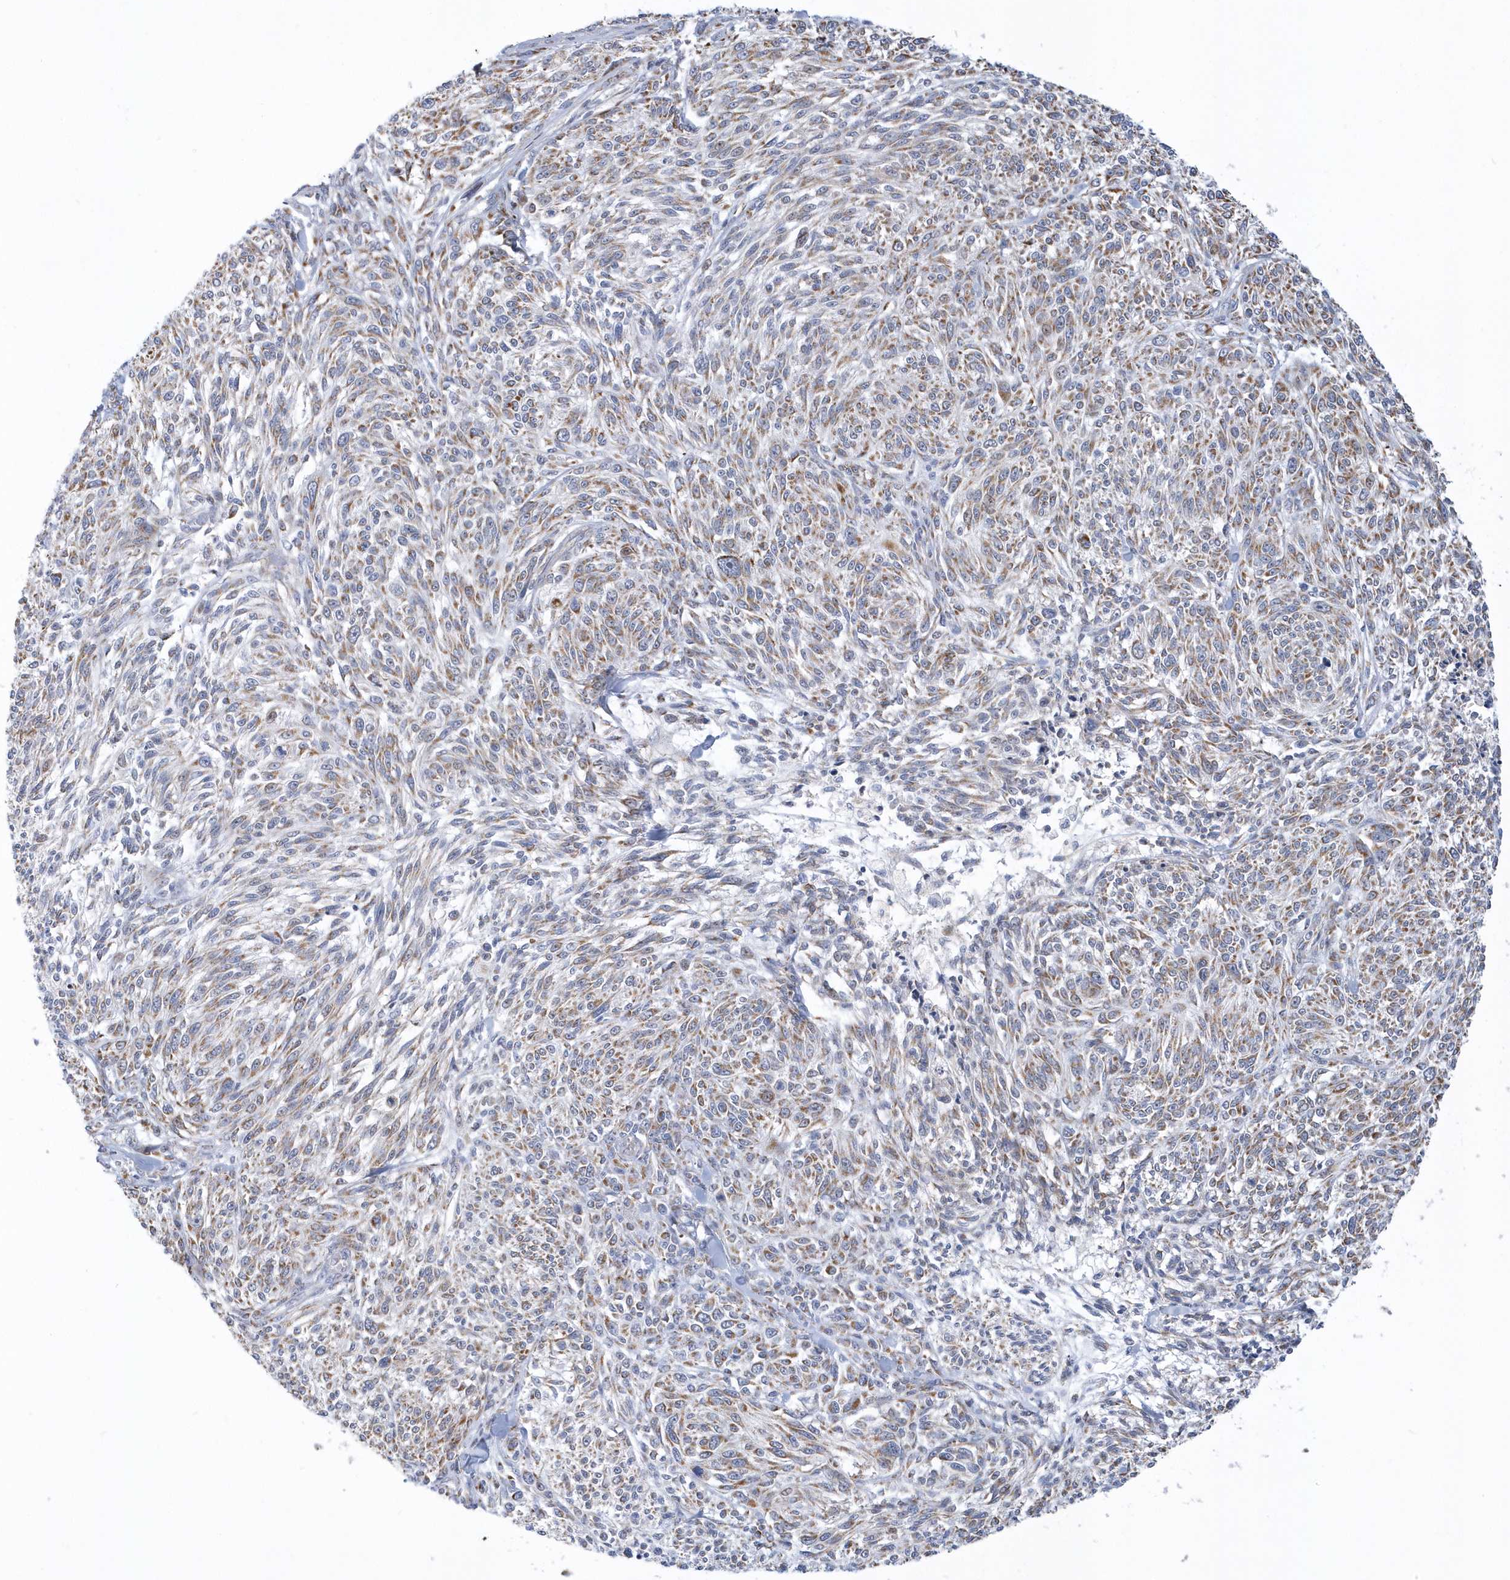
{"staining": {"intensity": "moderate", "quantity": "25%-75%", "location": "cytoplasmic/membranous"}, "tissue": "melanoma", "cell_type": "Tumor cells", "image_type": "cancer", "snomed": [{"axis": "morphology", "description": "Malignant melanoma, NOS"}, {"axis": "topography", "description": "Skin of trunk"}], "caption": "IHC staining of melanoma, which exhibits medium levels of moderate cytoplasmic/membranous staining in approximately 25%-75% of tumor cells indicating moderate cytoplasmic/membranous protein expression. The staining was performed using DAB (brown) for protein detection and nuclei were counterstained in hematoxylin (blue).", "gene": "VWA5B2", "patient": {"sex": "male", "age": 71}}